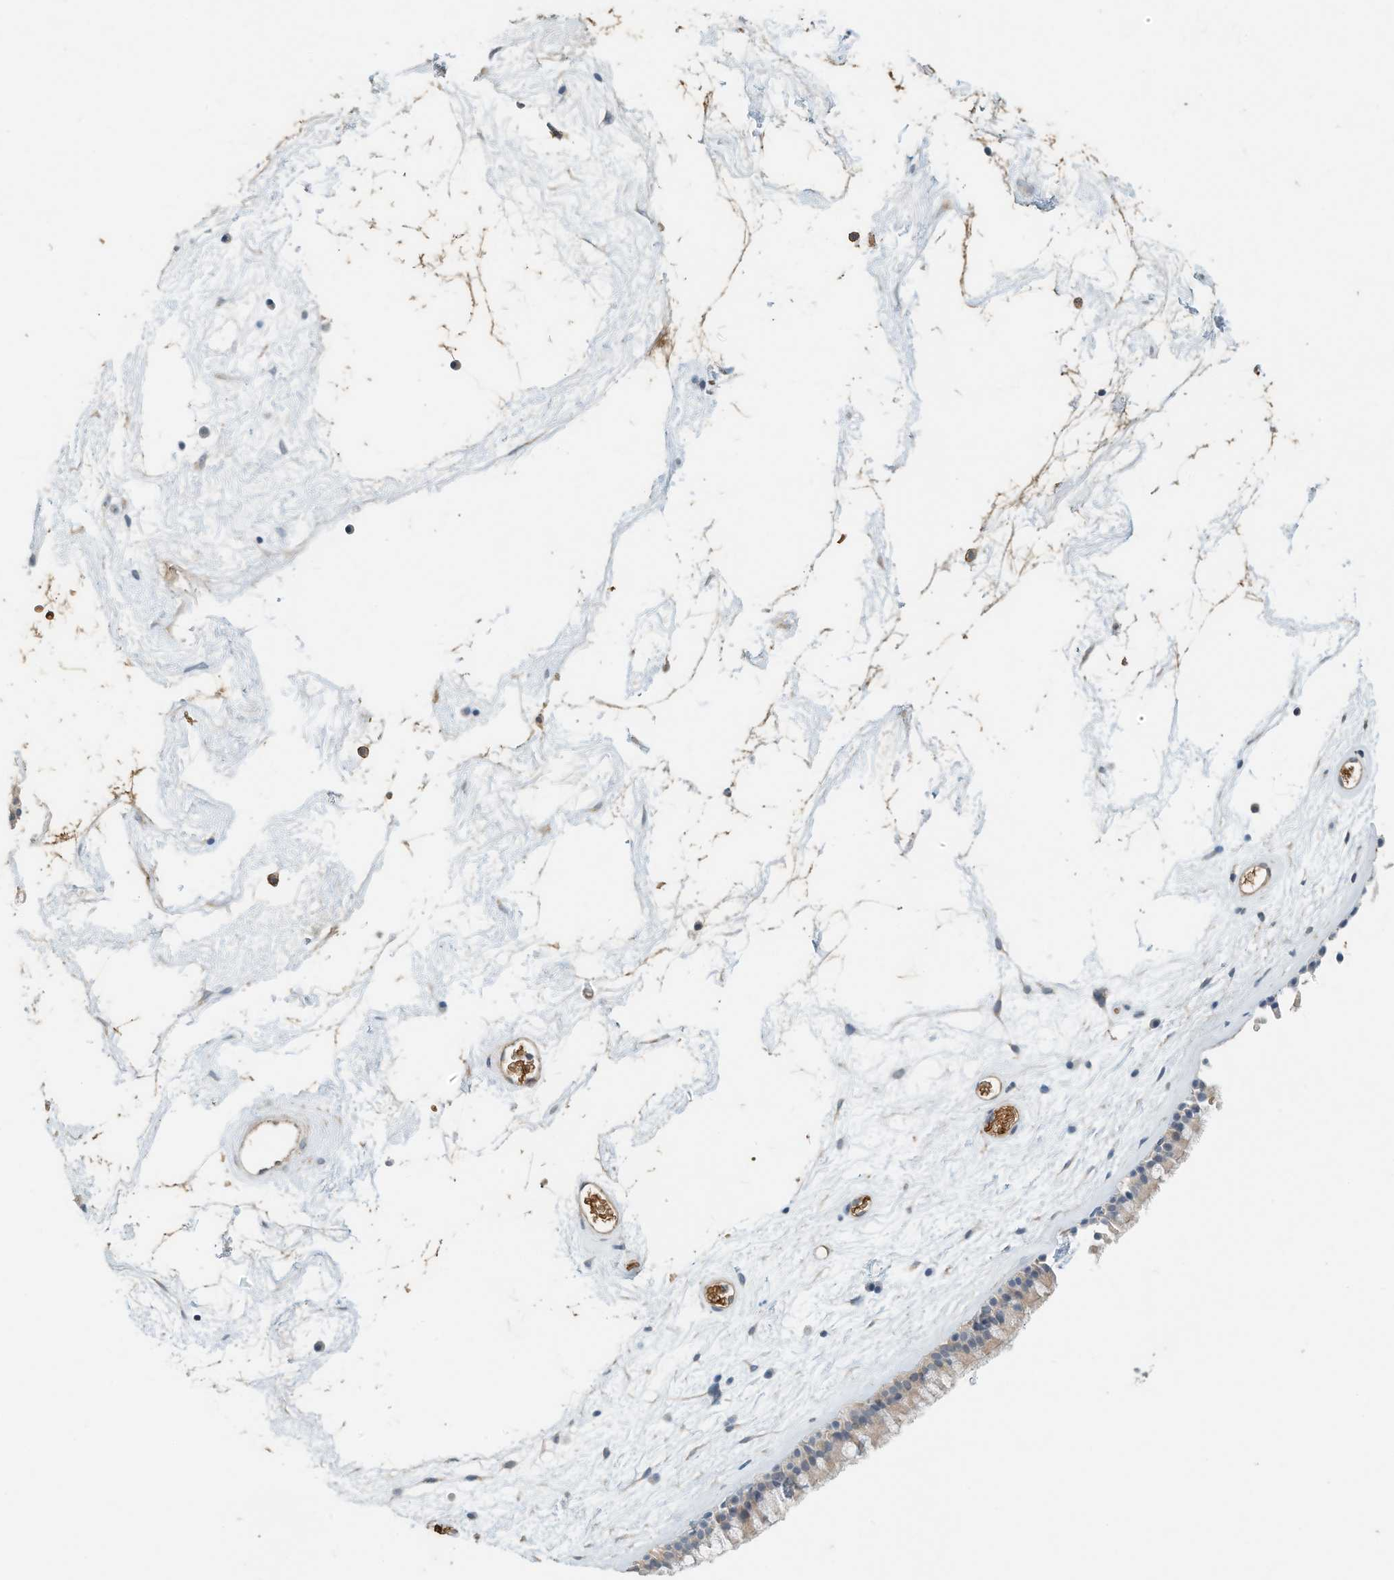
{"staining": {"intensity": "negative", "quantity": "none", "location": "none"}, "tissue": "nasopharynx", "cell_type": "Respiratory epithelial cells", "image_type": "normal", "snomed": [{"axis": "morphology", "description": "Normal tissue, NOS"}, {"axis": "morphology", "description": "Inflammation, NOS"}, {"axis": "topography", "description": "Nasopharynx"}], "caption": "An immunohistochemistry (IHC) photomicrograph of normal nasopharynx is shown. There is no staining in respiratory epithelial cells of nasopharynx. (Immunohistochemistry (ihc), brightfield microscopy, high magnification).", "gene": "RCAN3", "patient": {"sex": "male", "age": 48}}